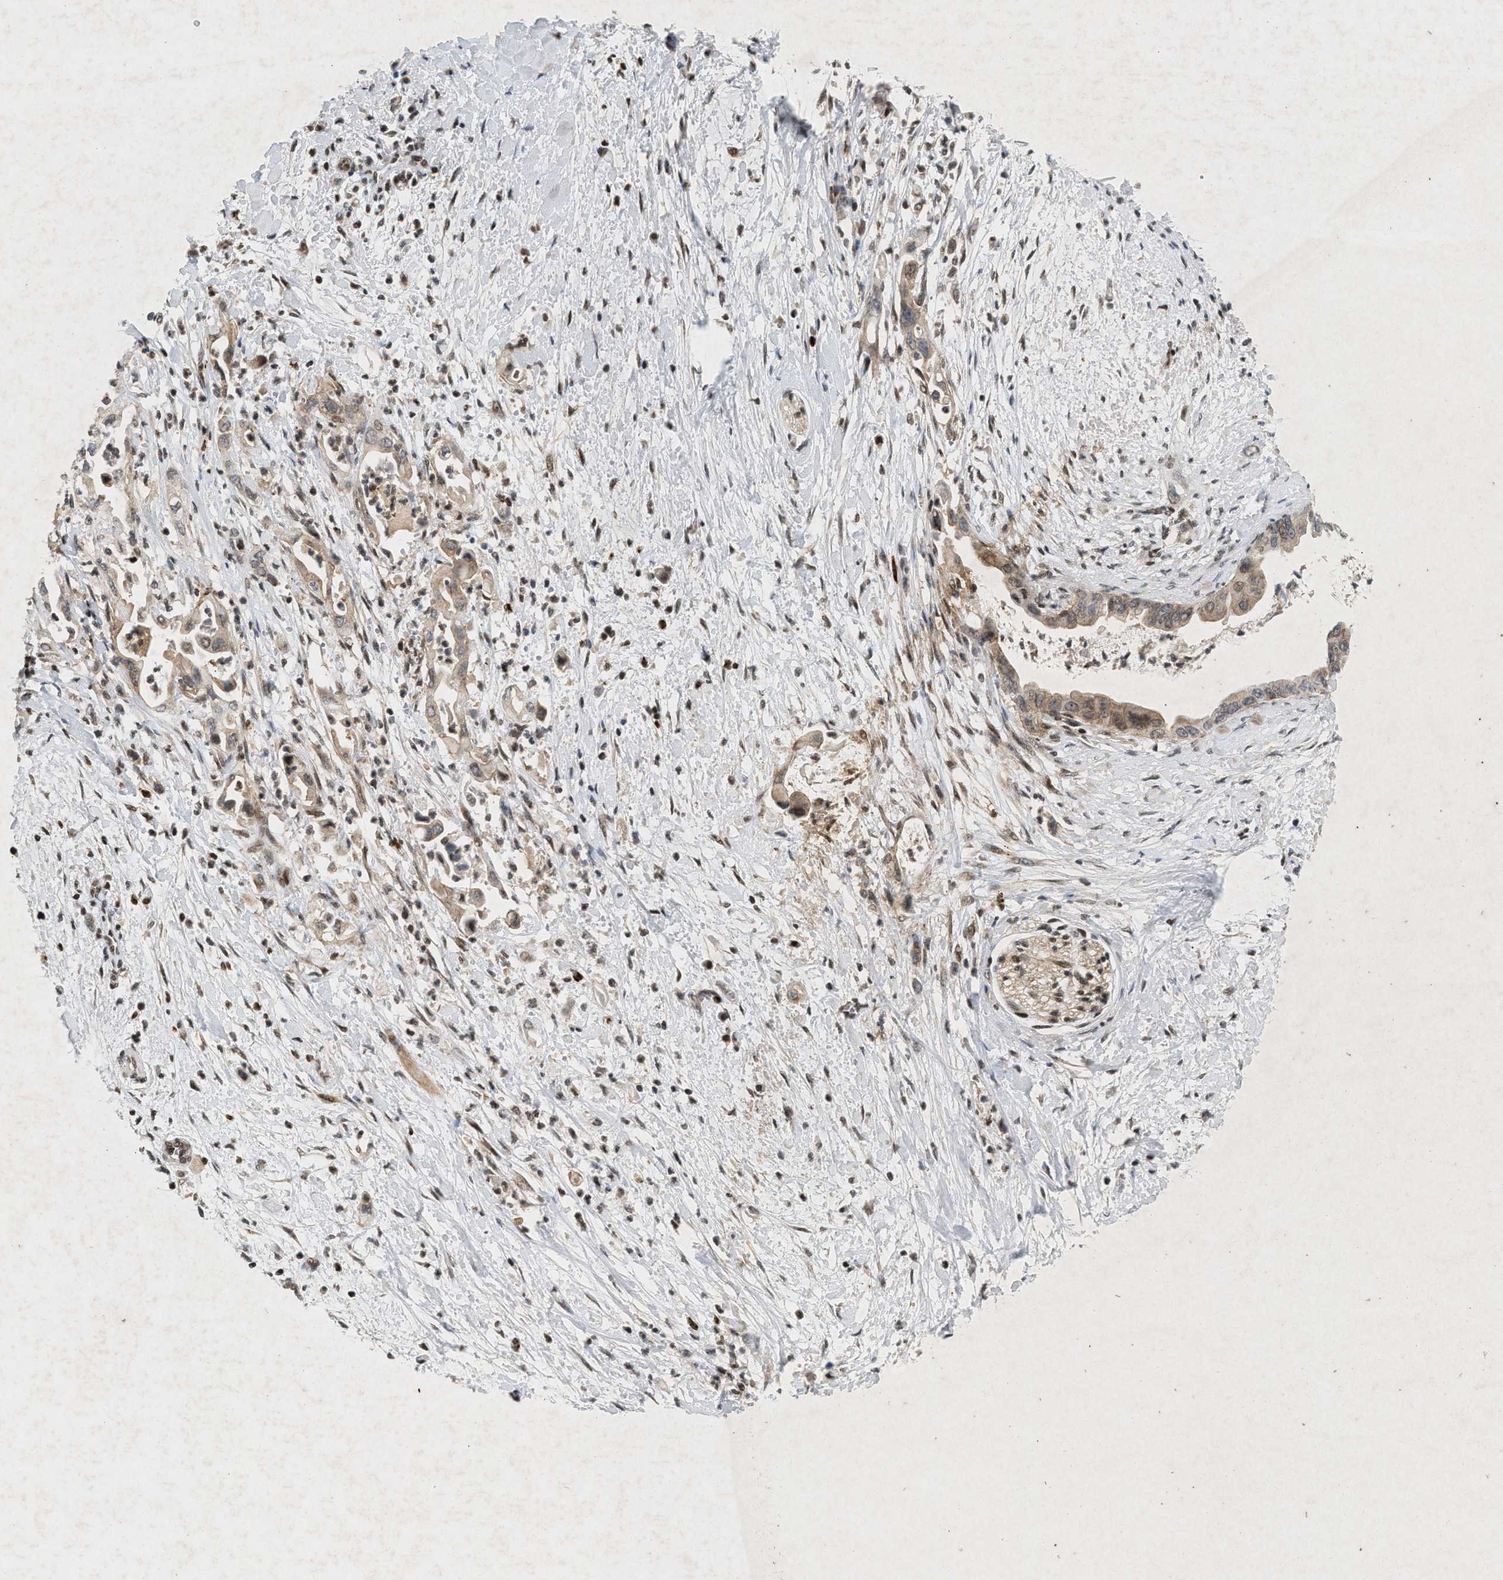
{"staining": {"intensity": "weak", "quantity": ">75%", "location": "cytoplasmic/membranous,nuclear"}, "tissue": "pancreatic cancer", "cell_type": "Tumor cells", "image_type": "cancer", "snomed": [{"axis": "morphology", "description": "Adenocarcinoma, NOS"}, {"axis": "topography", "description": "Pancreas"}], "caption": "There is low levels of weak cytoplasmic/membranous and nuclear expression in tumor cells of pancreatic cancer, as demonstrated by immunohistochemical staining (brown color).", "gene": "ZPR1", "patient": {"sex": "male", "age": 55}}